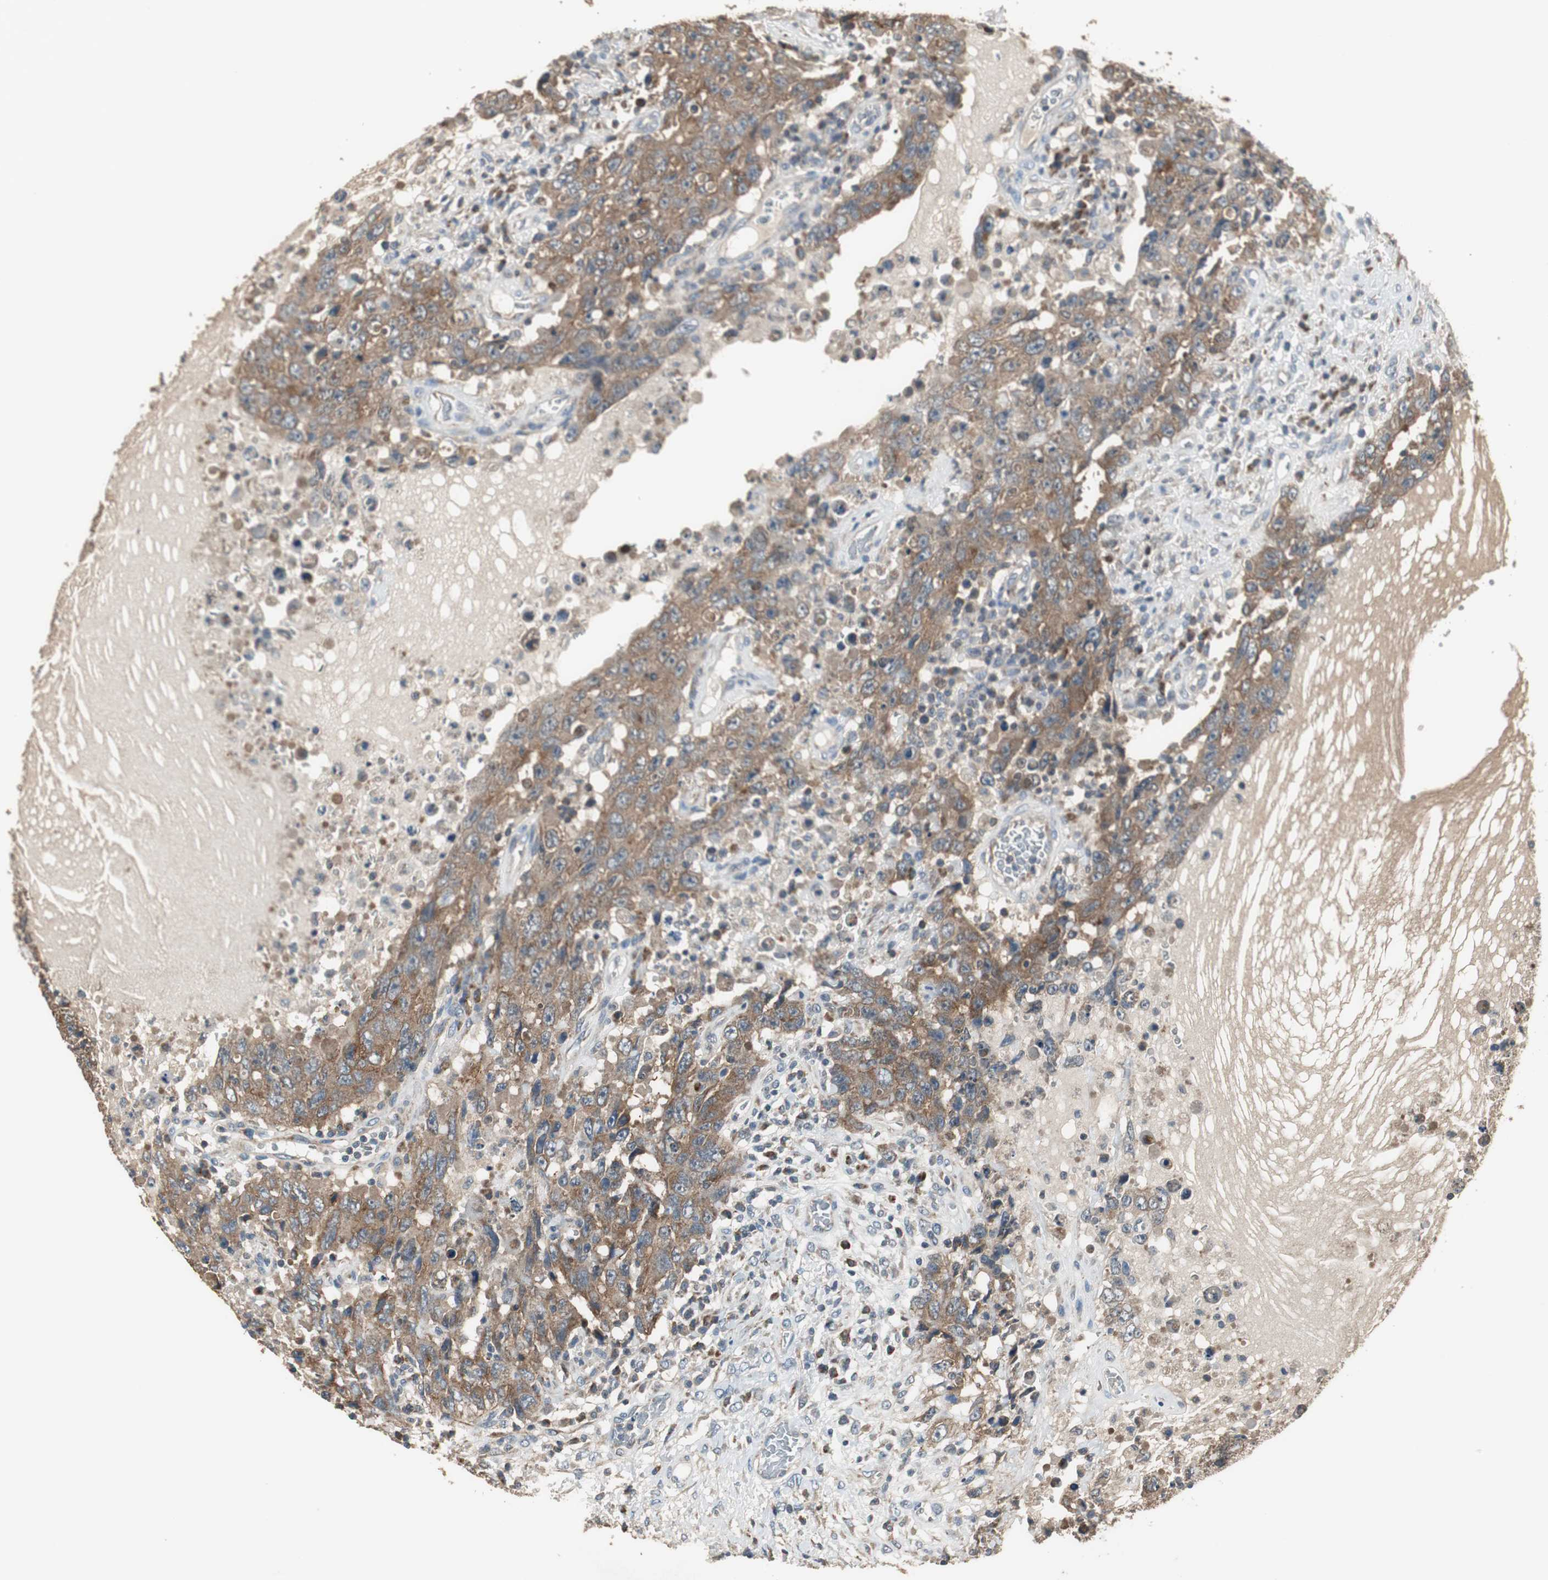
{"staining": {"intensity": "moderate", "quantity": ">75%", "location": "cytoplasmic/membranous"}, "tissue": "testis cancer", "cell_type": "Tumor cells", "image_type": "cancer", "snomed": [{"axis": "morphology", "description": "Carcinoma, Embryonal, NOS"}, {"axis": "topography", "description": "Testis"}], "caption": "About >75% of tumor cells in human testis cancer display moderate cytoplasmic/membranous protein staining as visualized by brown immunohistochemical staining.", "gene": "MSTO1", "patient": {"sex": "male", "age": 26}}